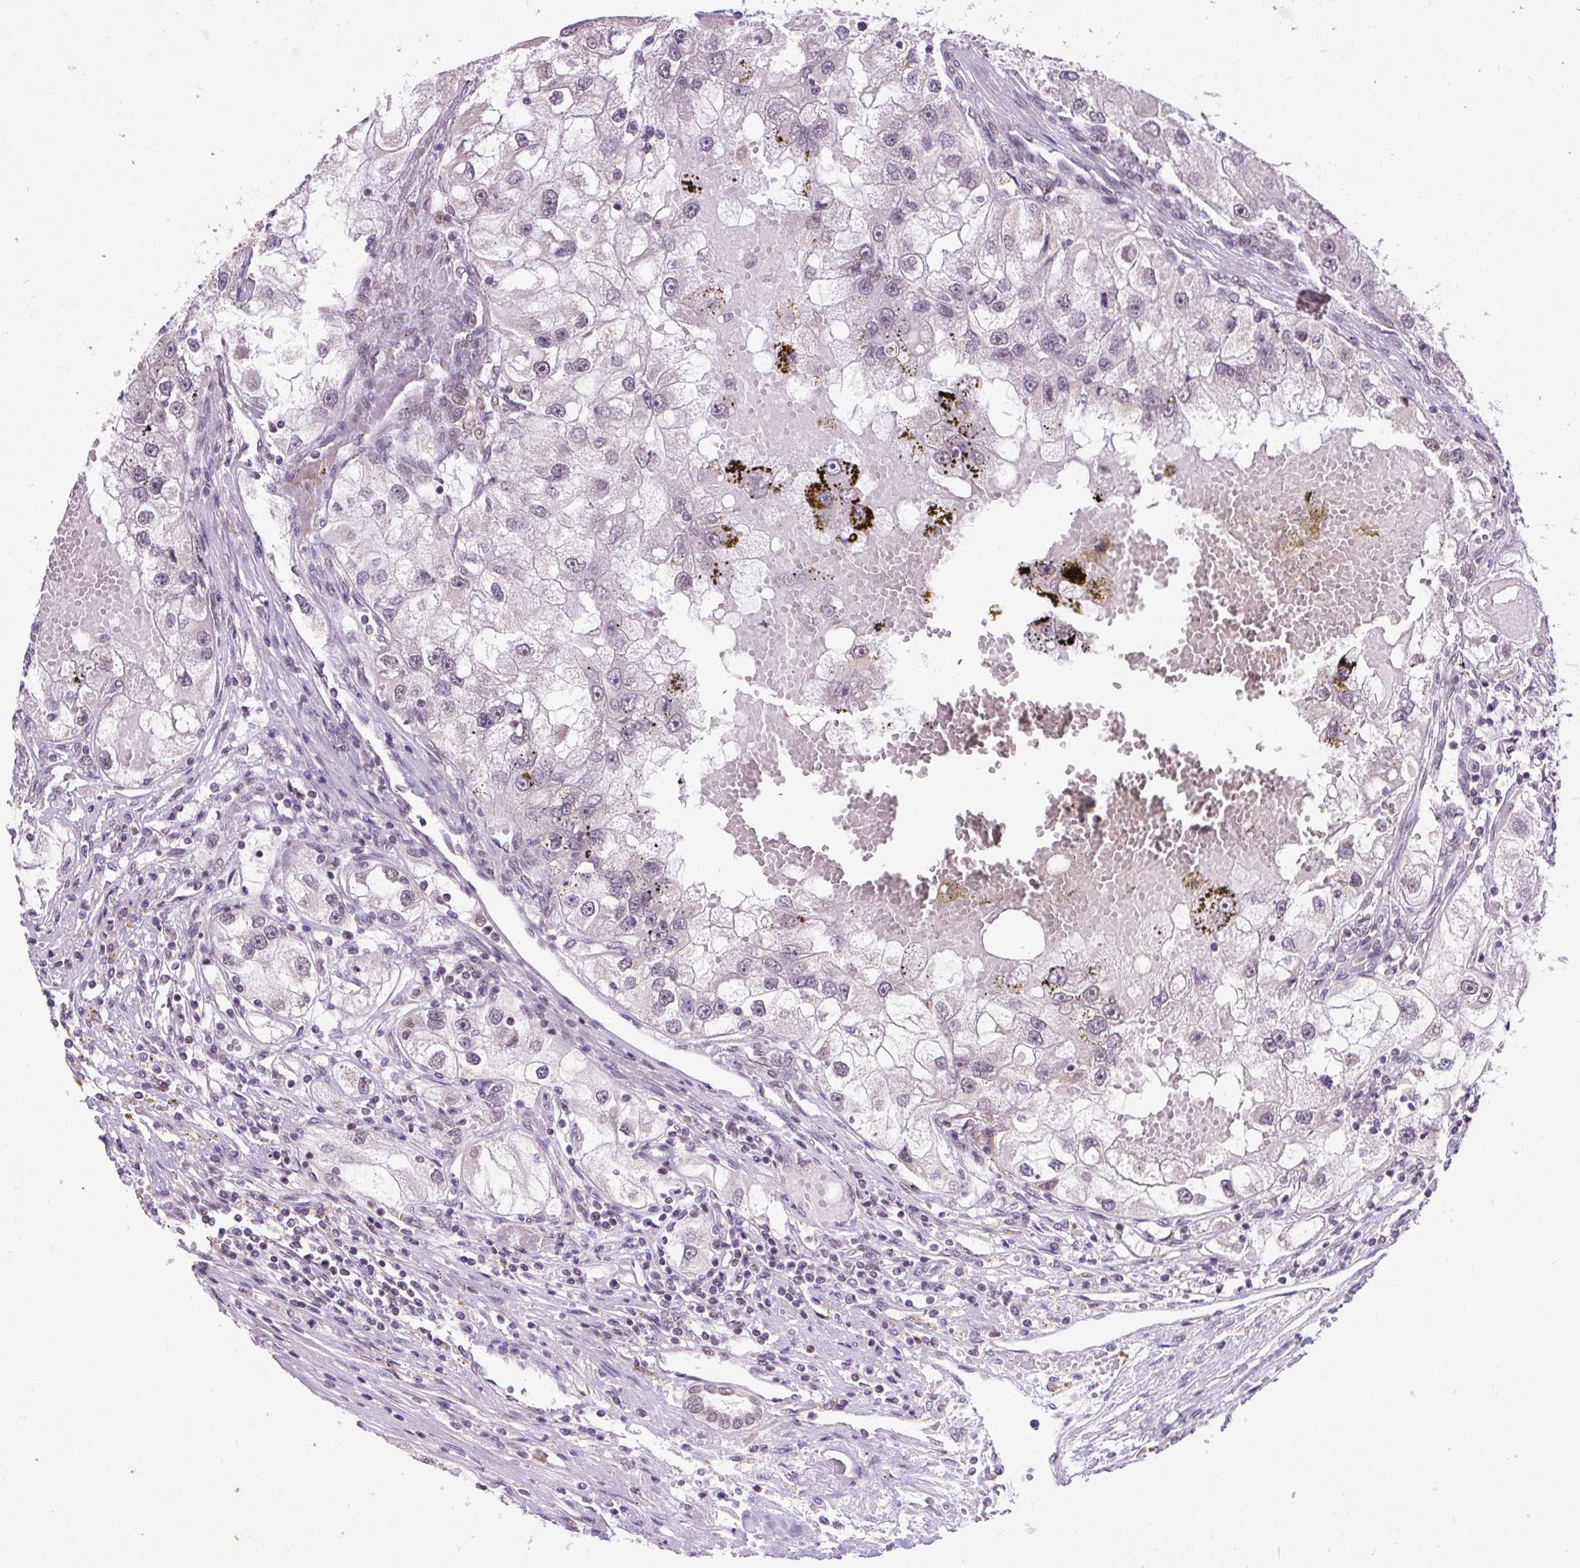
{"staining": {"intensity": "weak", "quantity": "25%-75%", "location": "nuclear"}, "tissue": "renal cancer", "cell_type": "Tumor cells", "image_type": "cancer", "snomed": [{"axis": "morphology", "description": "Adenocarcinoma, NOS"}, {"axis": "topography", "description": "Kidney"}], "caption": "Protein staining of adenocarcinoma (renal) tissue shows weak nuclear expression in about 25%-75% of tumor cells.", "gene": "ZNF672", "patient": {"sex": "male", "age": 63}}